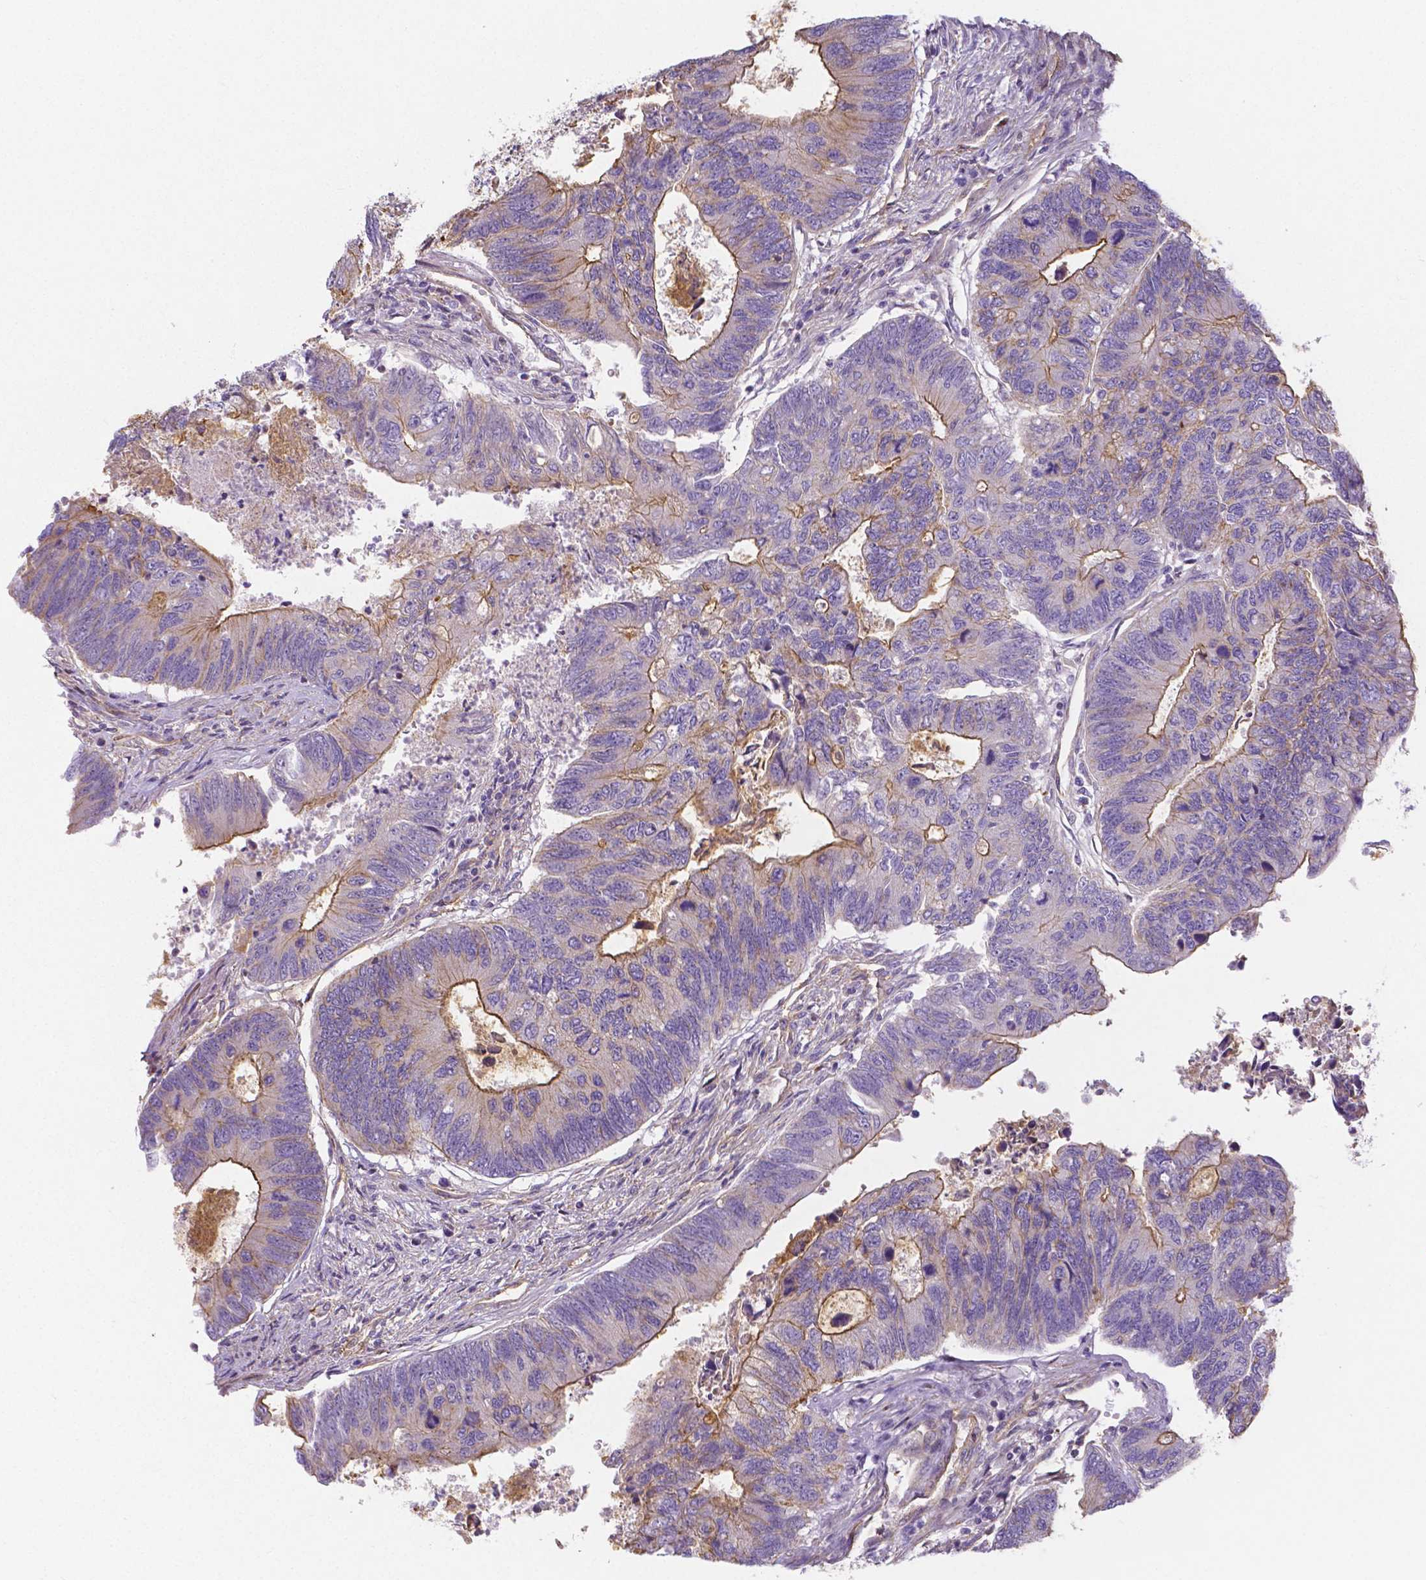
{"staining": {"intensity": "moderate", "quantity": "<25%", "location": "cytoplasmic/membranous"}, "tissue": "colorectal cancer", "cell_type": "Tumor cells", "image_type": "cancer", "snomed": [{"axis": "morphology", "description": "Adenocarcinoma, NOS"}, {"axis": "topography", "description": "Colon"}], "caption": "About <25% of tumor cells in human adenocarcinoma (colorectal) exhibit moderate cytoplasmic/membranous protein expression as visualized by brown immunohistochemical staining.", "gene": "CRMP1", "patient": {"sex": "female", "age": 67}}